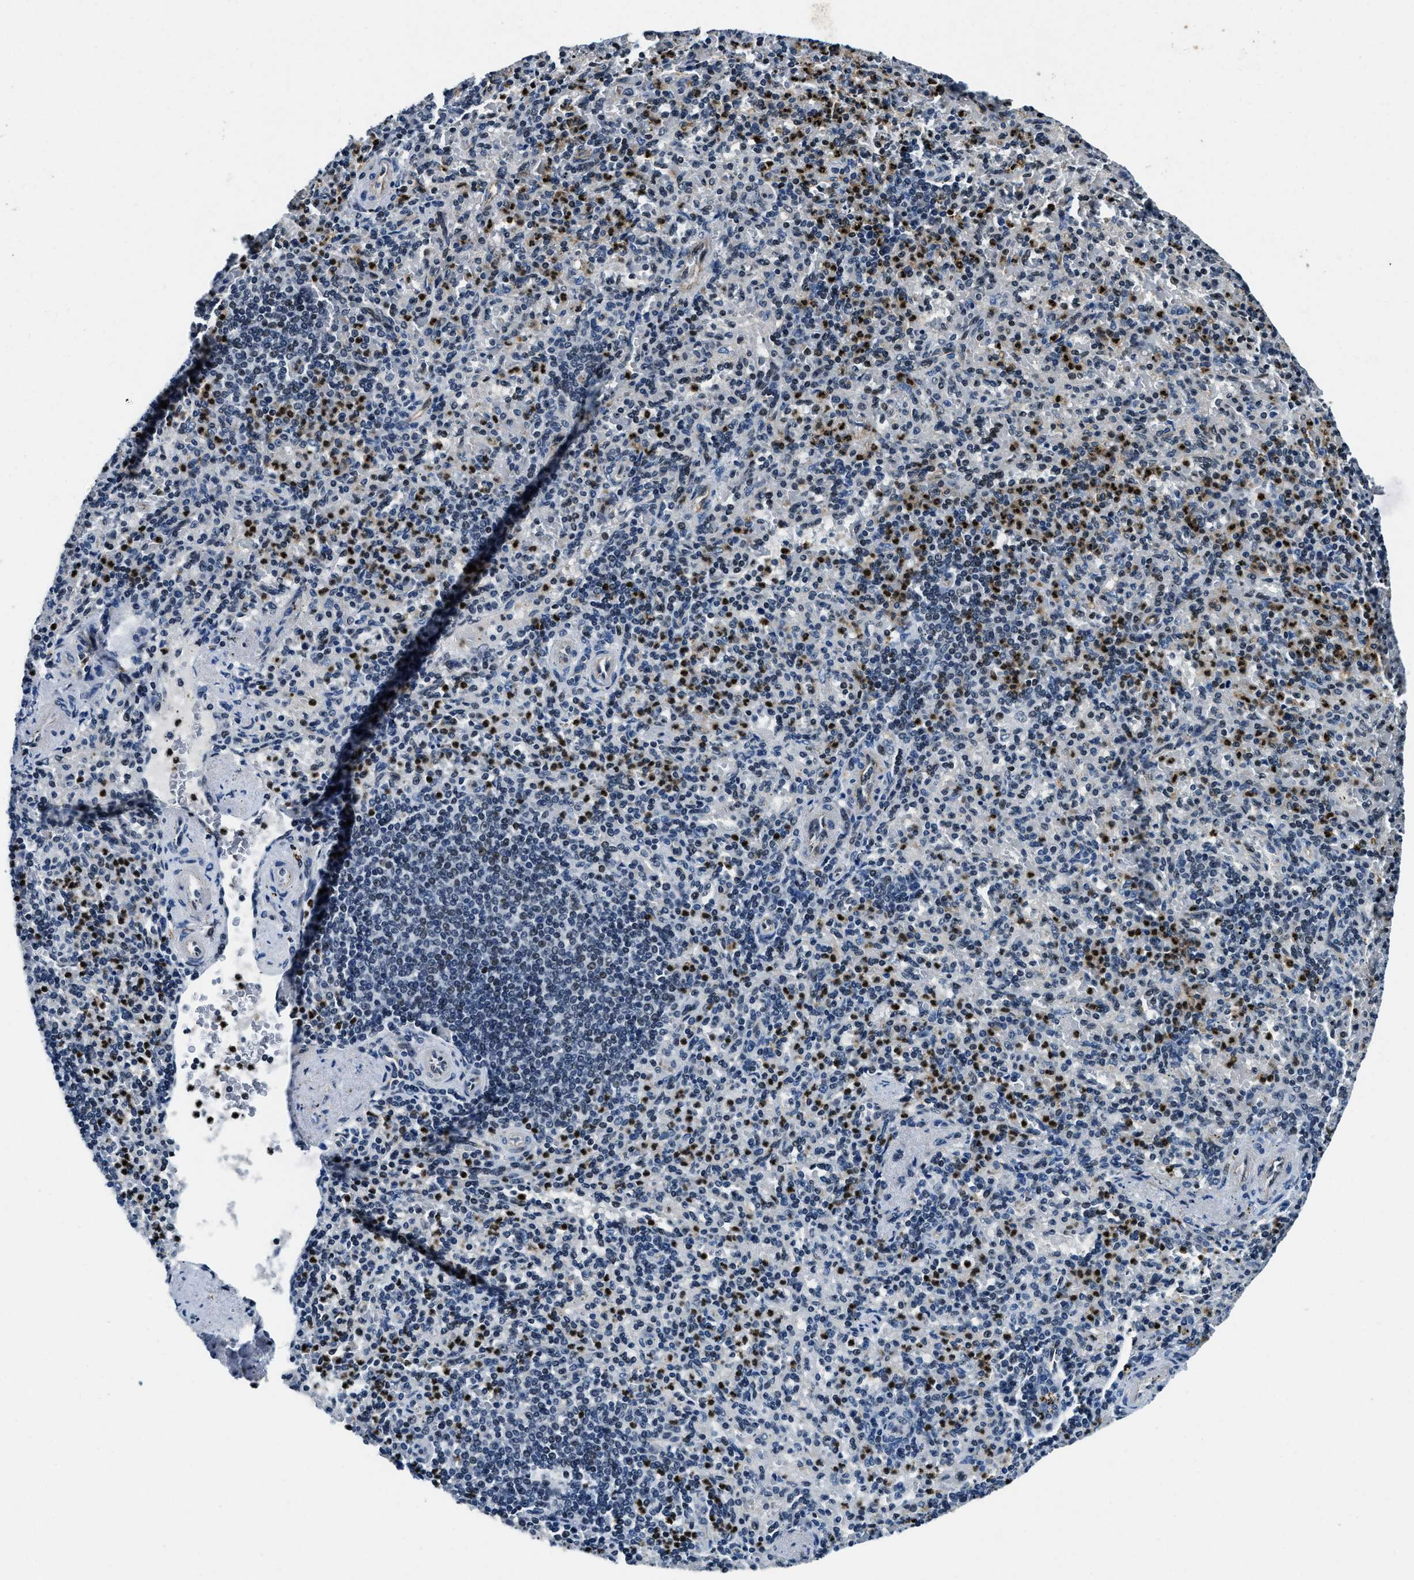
{"staining": {"intensity": "strong", "quantity": "25%-75%", "location": "nuclear"}, "tissue": "spleen", "cell_type": "Cells in red pulp", "image_type": "normal", "snomed": [{"axis": "morphology", "description": "Normal tissue, NOS"}, {"axis": "topography", "description": "Spleen"}], "caption": "DAB (3,3'-diaminobenzidine) immunohistochemical staining of unremarkable spleen shows strong nuclear protein staining in approximately 25%-75% of cells in red pulp. The staining was performed using DAB to visualize the protein expression in brown, while the nuclei were stained in blue with hematoxylin (Magnification: 20x).", "gene": "ZC3HC1", "patient": {"sex": "female", "age": 74}}